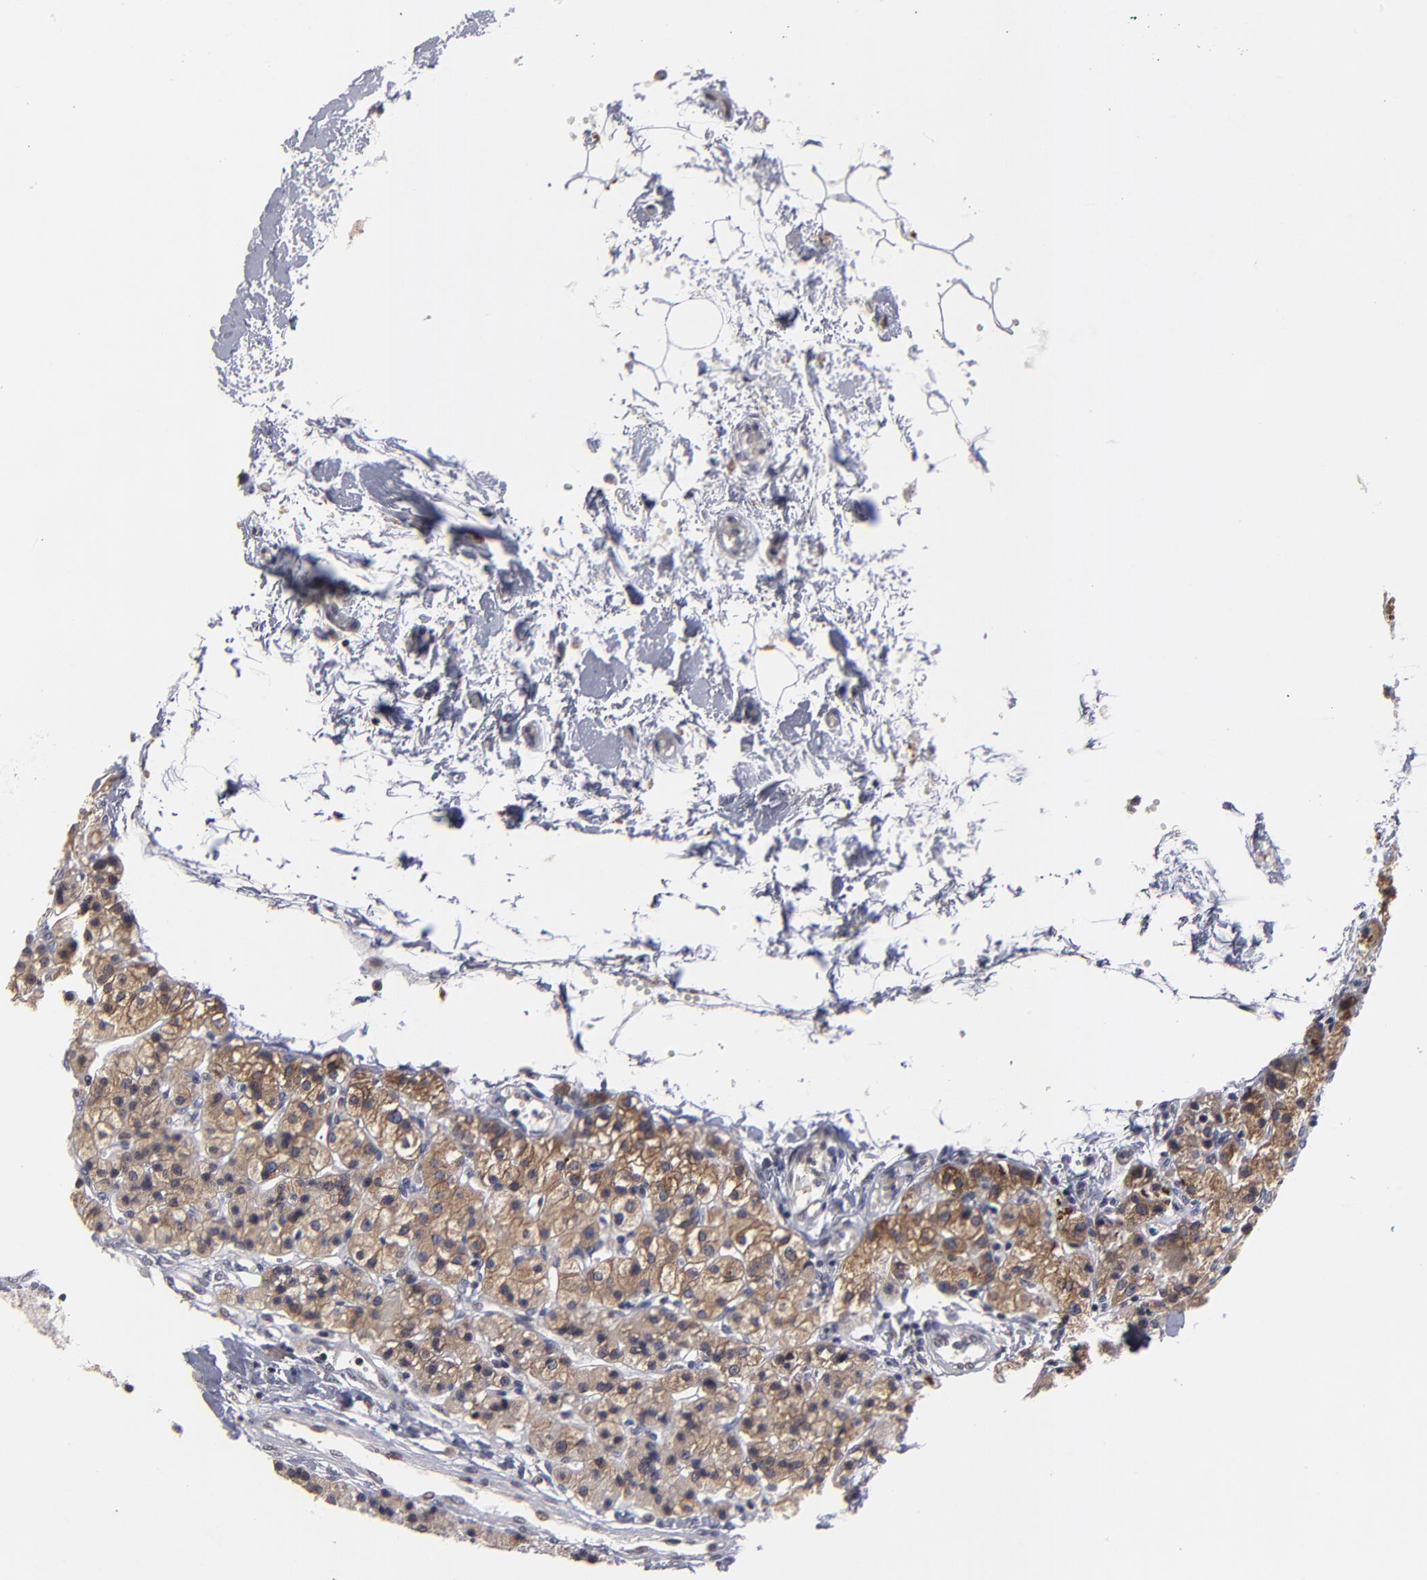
{"staining": {"intensity": "moderate", "quantity": ">75%", "location": "cytoplasmic/membranous"}, "tissue": "parathyroid gland", "cell_type": "Glandular cells", "image_type": "normal", "snomed": [{"axis": "morphology", "description": "Normal tissue, NOS"}, {"axis": "topography", "description": "Parathyroid gland"}], "caption": "Approximately >75% of glandular cells in normal parathyroid gland show moderate cytoplasmic/membranous protein expression as visualized by brown immunohistochemical staining.", "gene": "CEP97", "patient": {"sex": "female", "age": 58}}